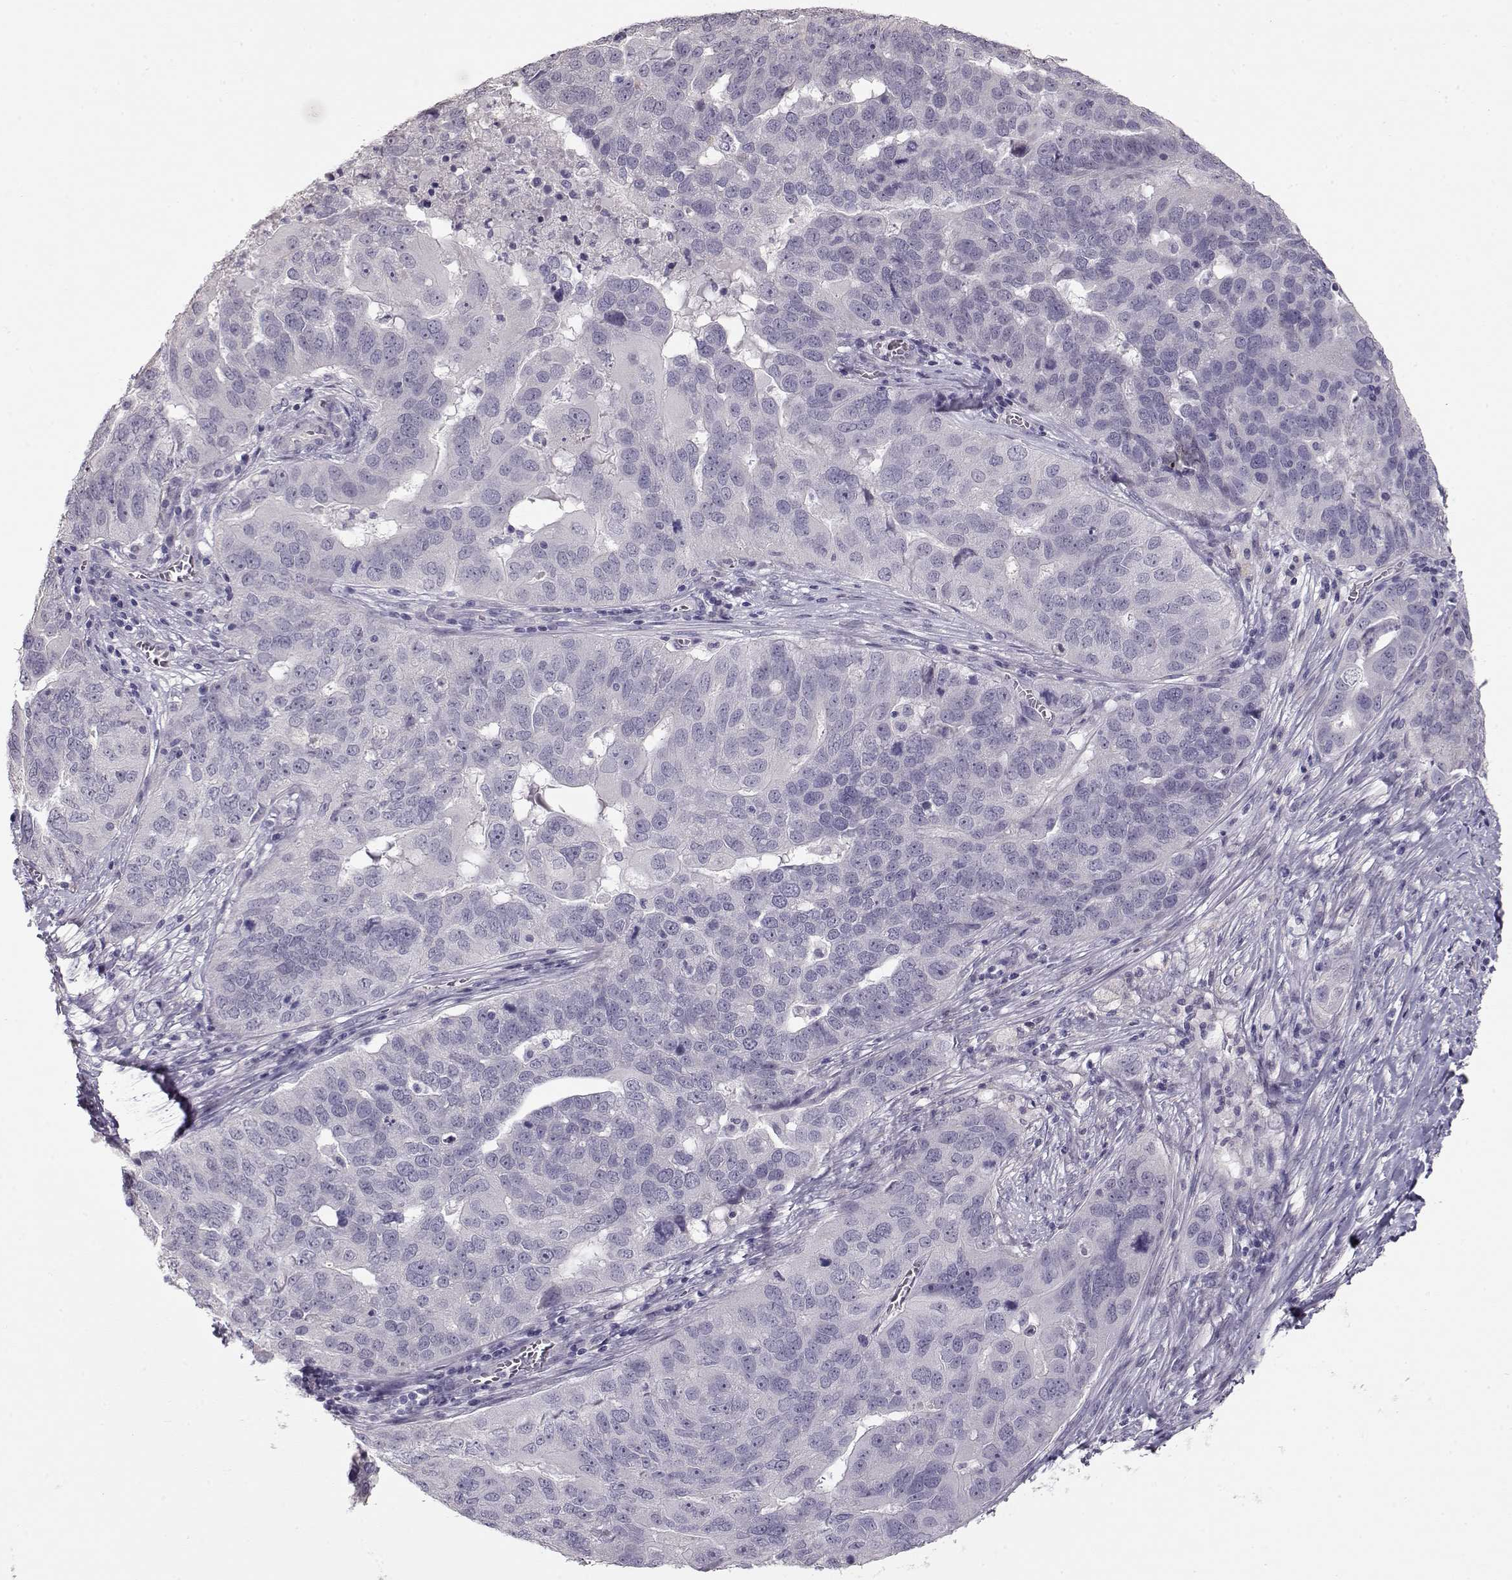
{"staining": {"intensity": "negative", "quantity": "none", "location": "none"}, "tissue": "ovarian cancer", "cell_type": "Tumor cells", "image_type": "cancer", "snomed": [{"axis": "morphology", "description": "Carcinoma, endometroid"}, {"axis": "topography", "description": "Soft tissue"}, {"axis": "topography", "description": "Ovary"}], "caption": "DAB (3,3'-diaminobenzidine) immunohistochemical staining of ovarian cancer displays no significant expression in tumor cells.", "gene": "SLC18A1", "patient": {"sex": "female", "age": 52}}